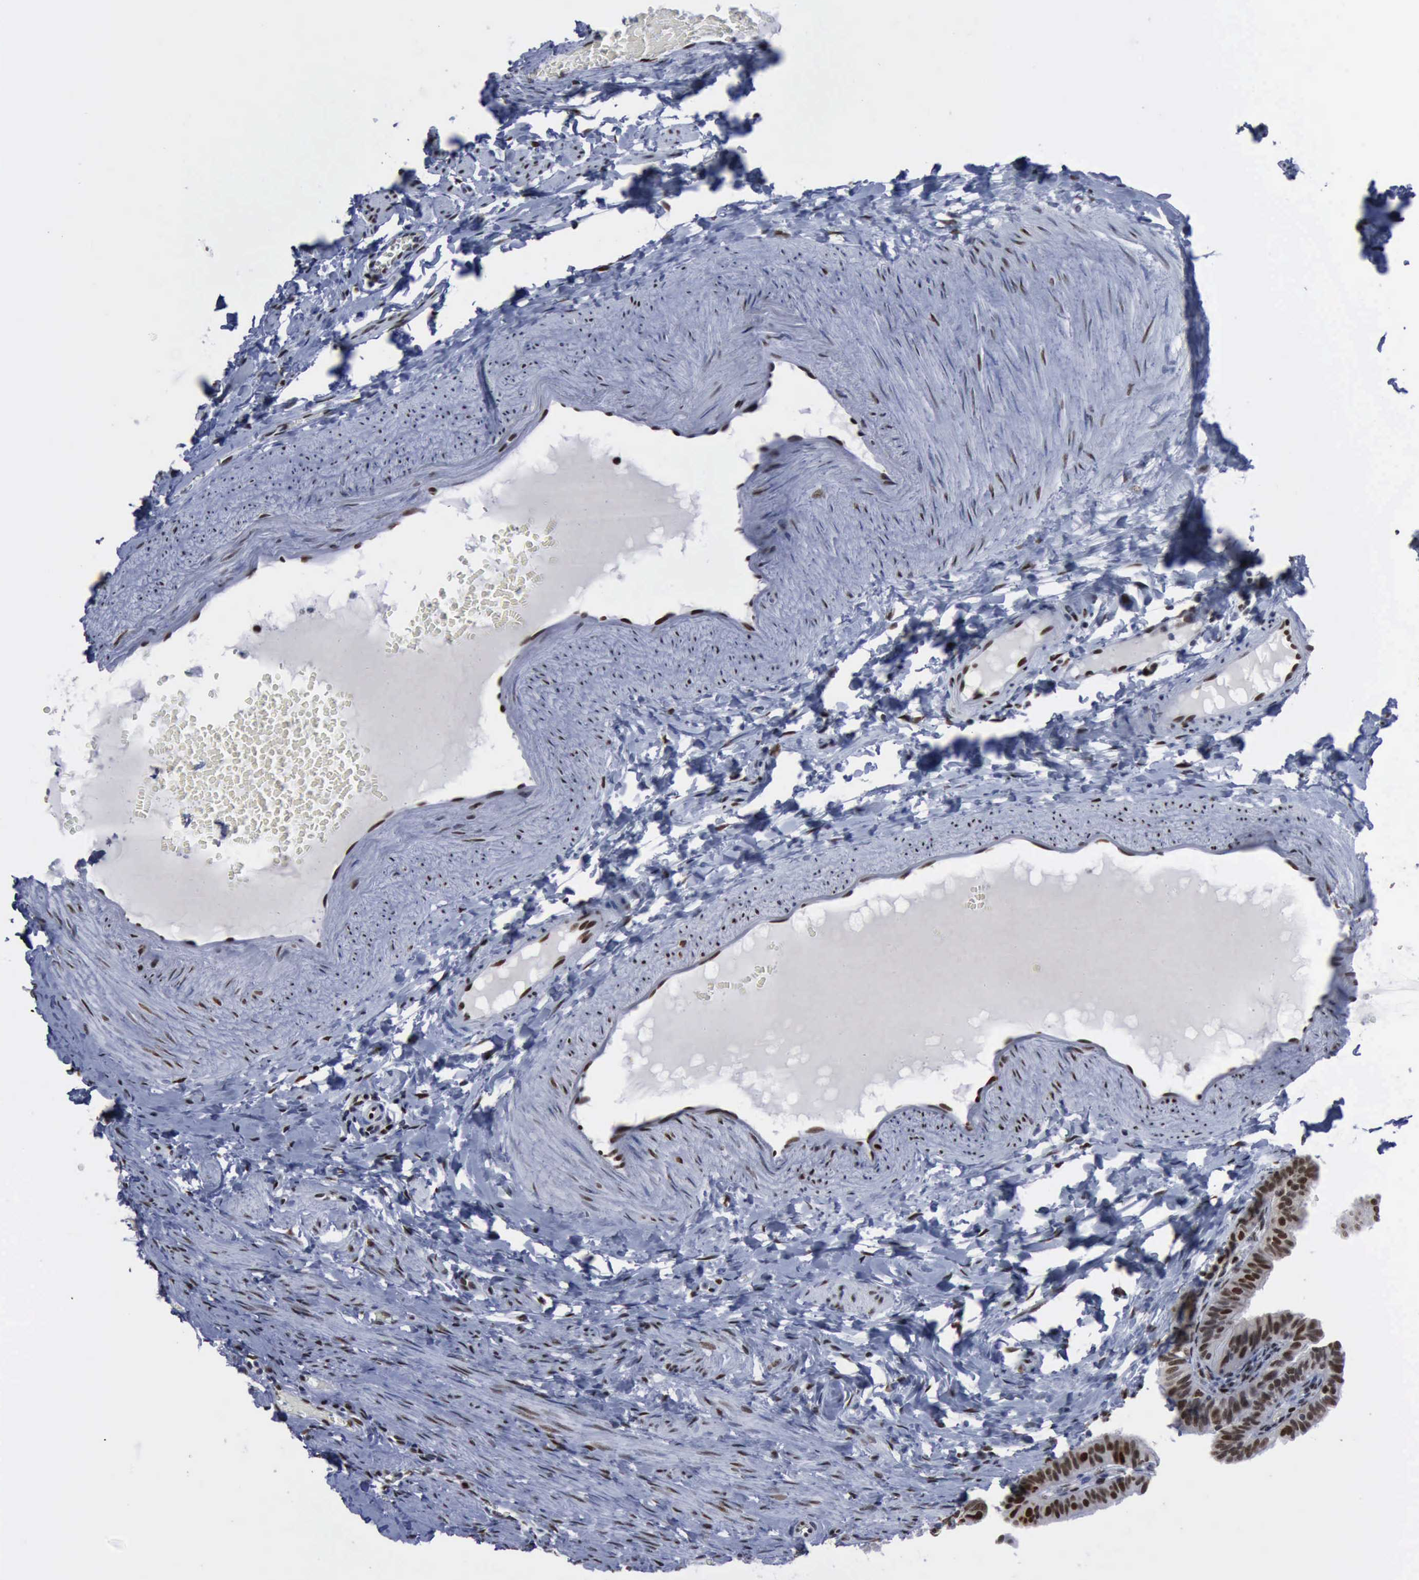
{"staining": {"intensity": "moderate", "quantity": ">75%", "location": "nuclear"}, "tissue": "fallopian tube", "cell_type": "Glandular cells", "image_type": "normal", "snomed": [{"axis": "morphology", "description": "Normal tissue, NOS"}, {"axis": "topography", "description": "Fallopian tube"}, {"axis": "topography", "description": "Ovary"}], "caption": "IHC (DAB (3,3'-diaminobenzidine)) staining of unremarkable fallopian tube demonstrates moderate nuclear protein expression in about >75% of glandular cells.", "gene": "PCNA", "patient": {"sex": "female", "age": 51}}